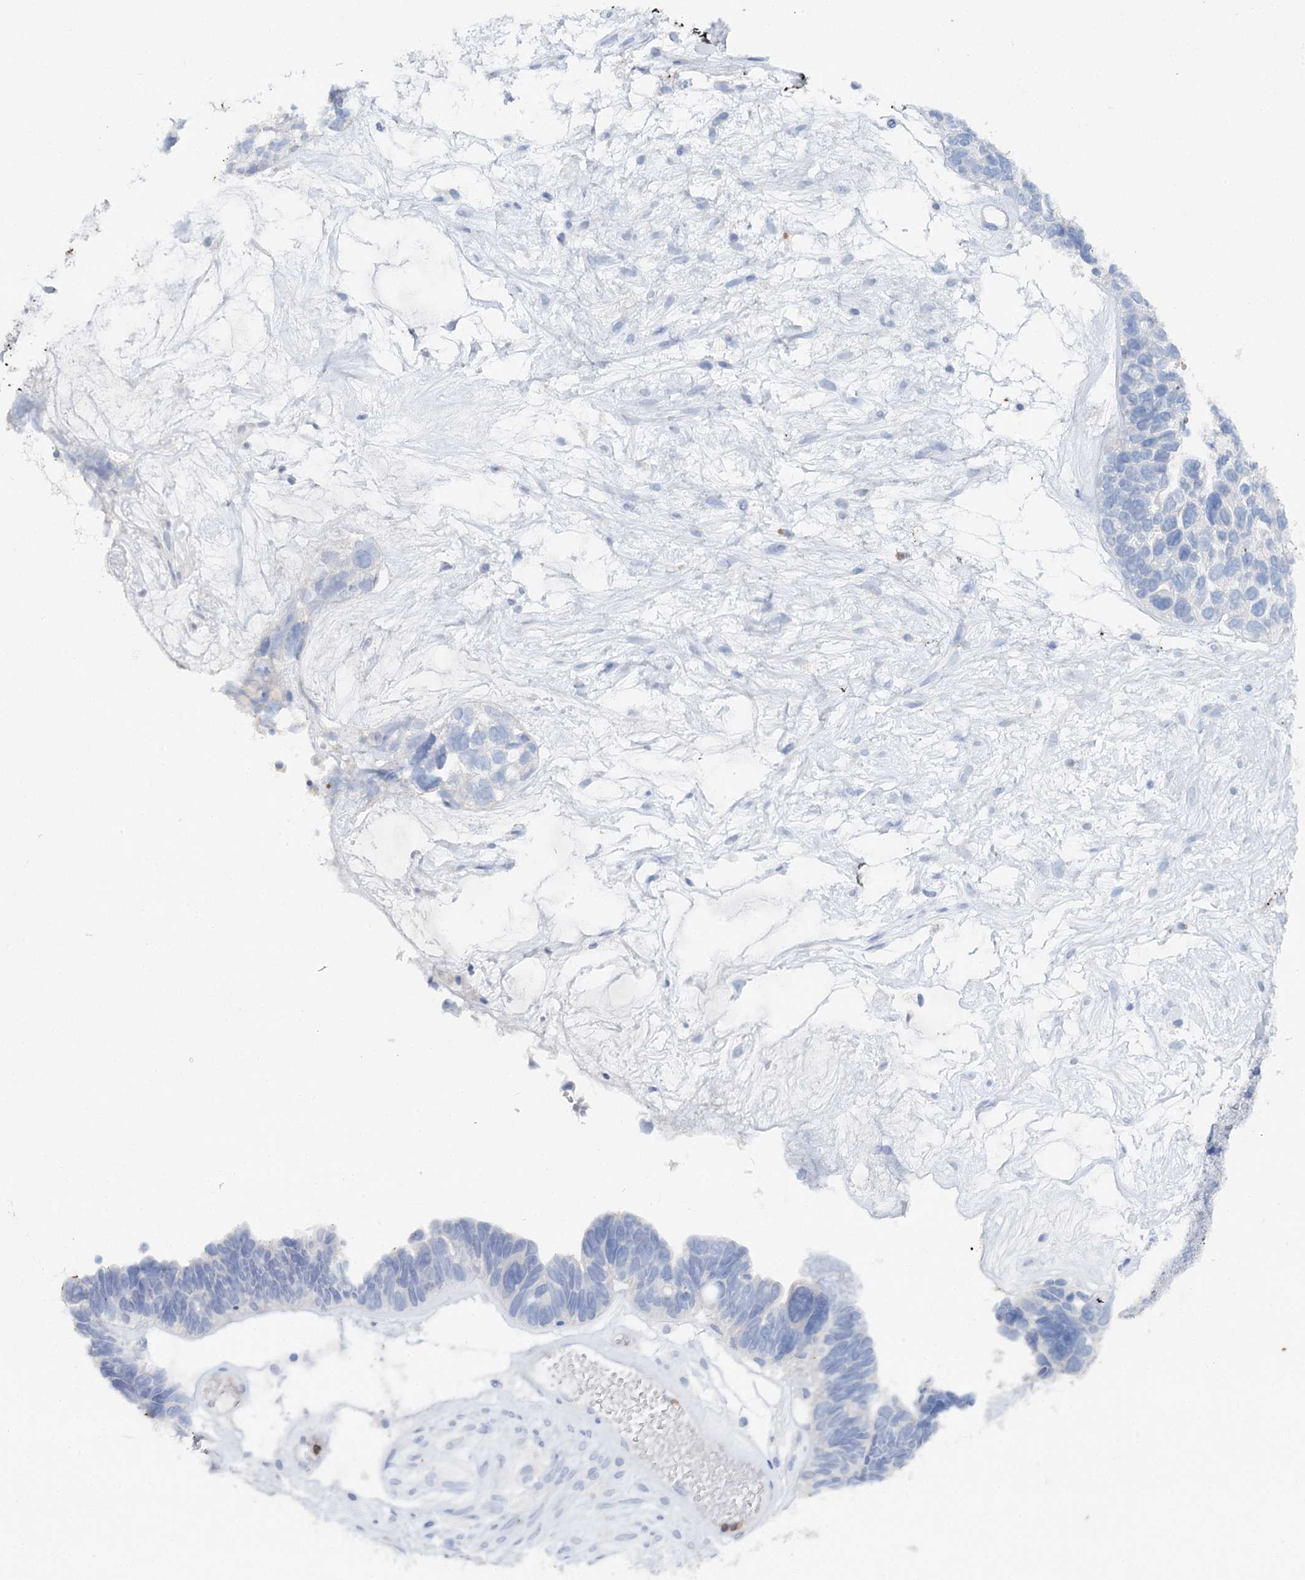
{"staining": {"intensity": "negative", "quantity": "none", "location": "none"}, "tissue": "ovarian cancer", "cell_type": "Tumor cells", "image_type": "cancer", "snomed": [{"axis": "morphology", "description": "Cystadenocarcinoma, serous, NOS"}, {"axis": "topography", "description": "Ovary"}], "caption": "Tumor cells are negative for brown protein staining in ovarian serous cystadenocarcinoma.", "gene": "CEACAM8", "patient": {"sex": "female", "age": 79}}